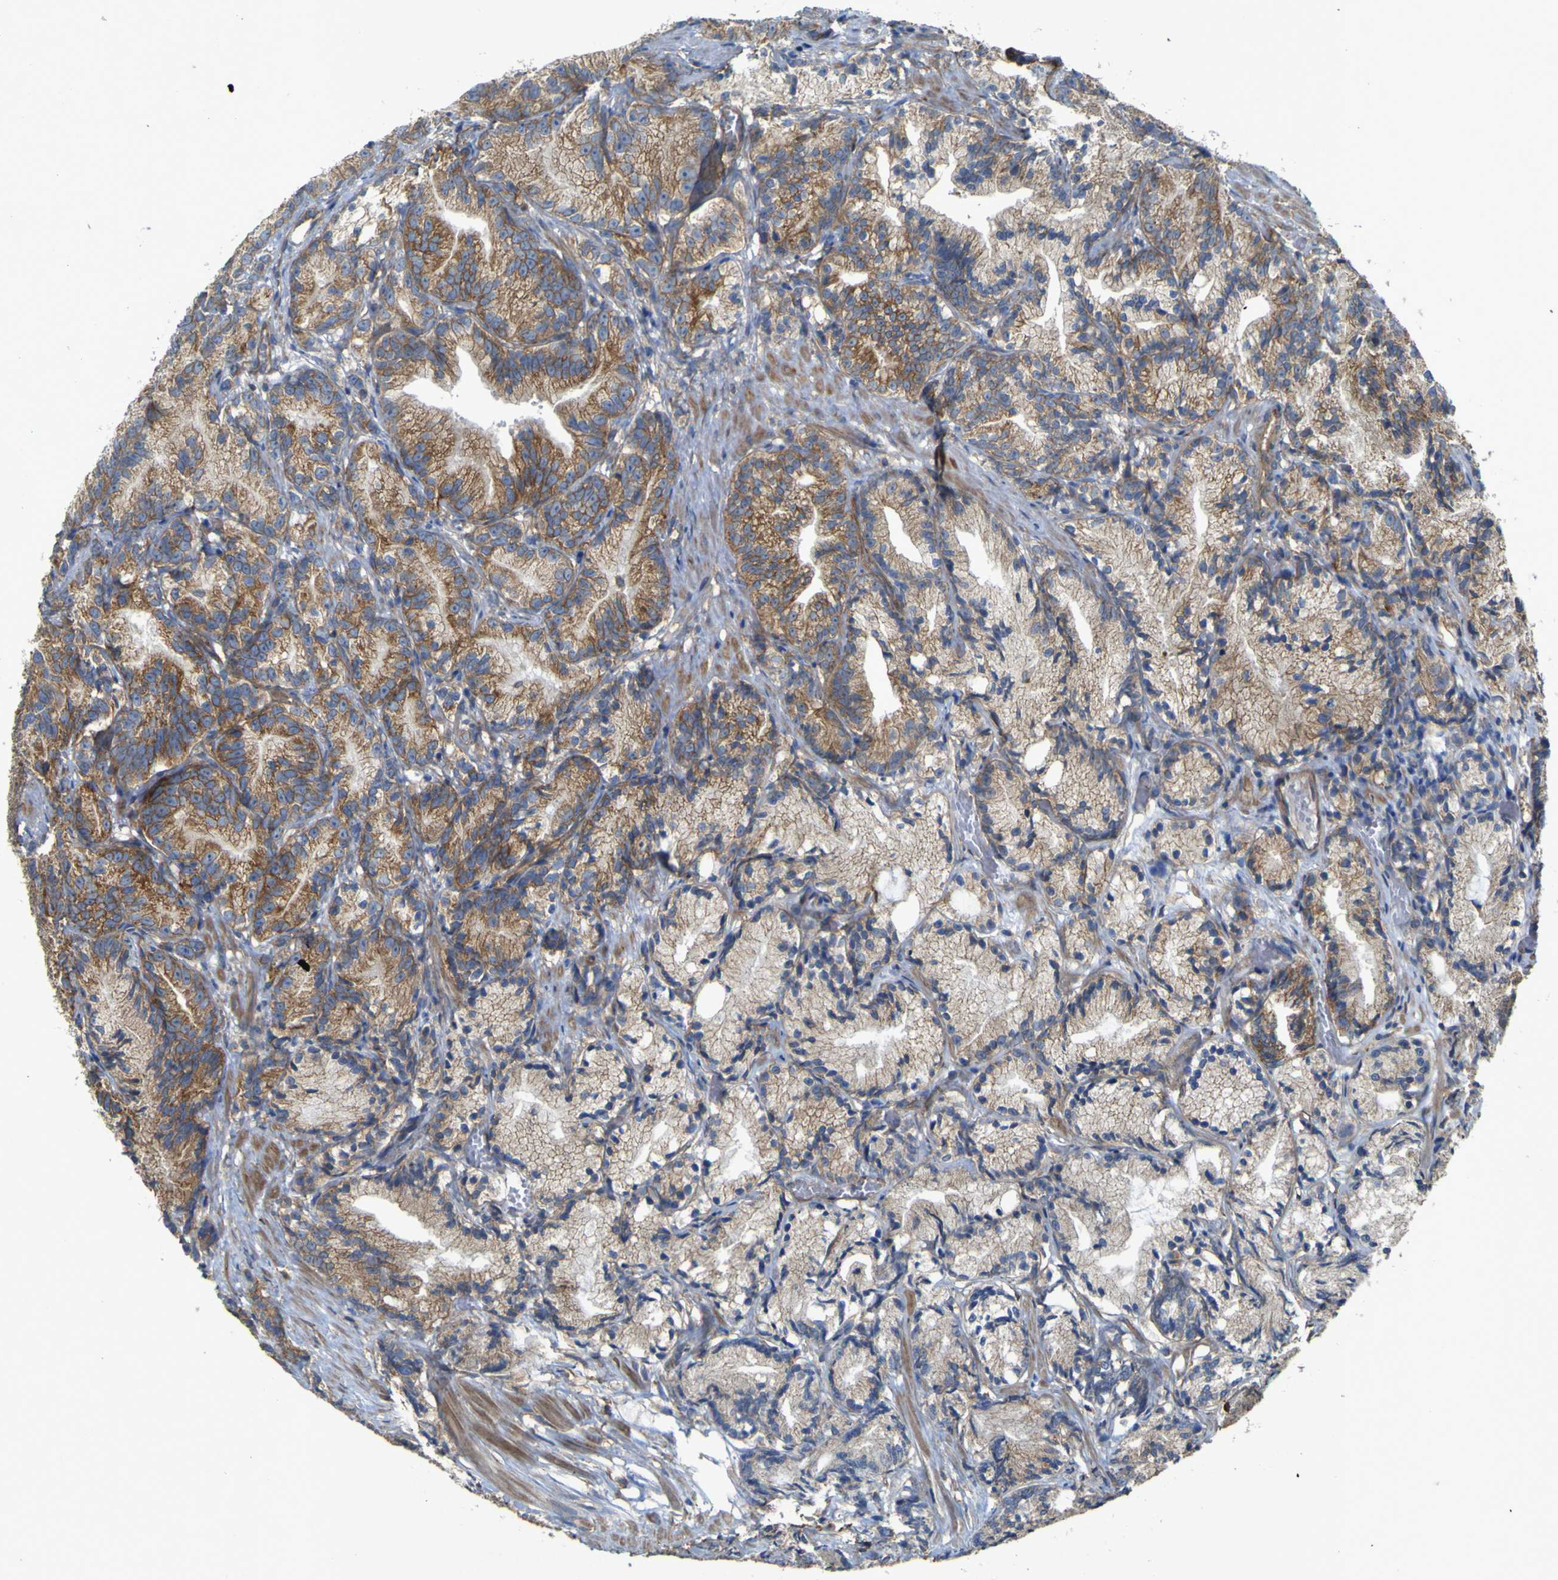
{"staining": {"intensity": "moderate", "quantity": ">75%", "location": "cytoplasmic/membranous"}, "tissue": "prostate cancer", "cell_type": "Tumor cells", "image_type": "cancer", "snomed": [{"axis": "morphology", "description": "Adenocarcinoma, Low grade"}, {"axis": "topography", "description": "Prostate"}], "caption": "Moderate cytoplasmic/membranous protein positivity is appreciated in approximately >75% of tumor cells in adenocarcinoma (low-grade) (prostate). (Stains: DAB in brown, nuclei in blue, Microscopy: brightfield microscopy at high magnification).", "gene": "TNFSF15", "patient": {"sex": "male", "age": 89}}